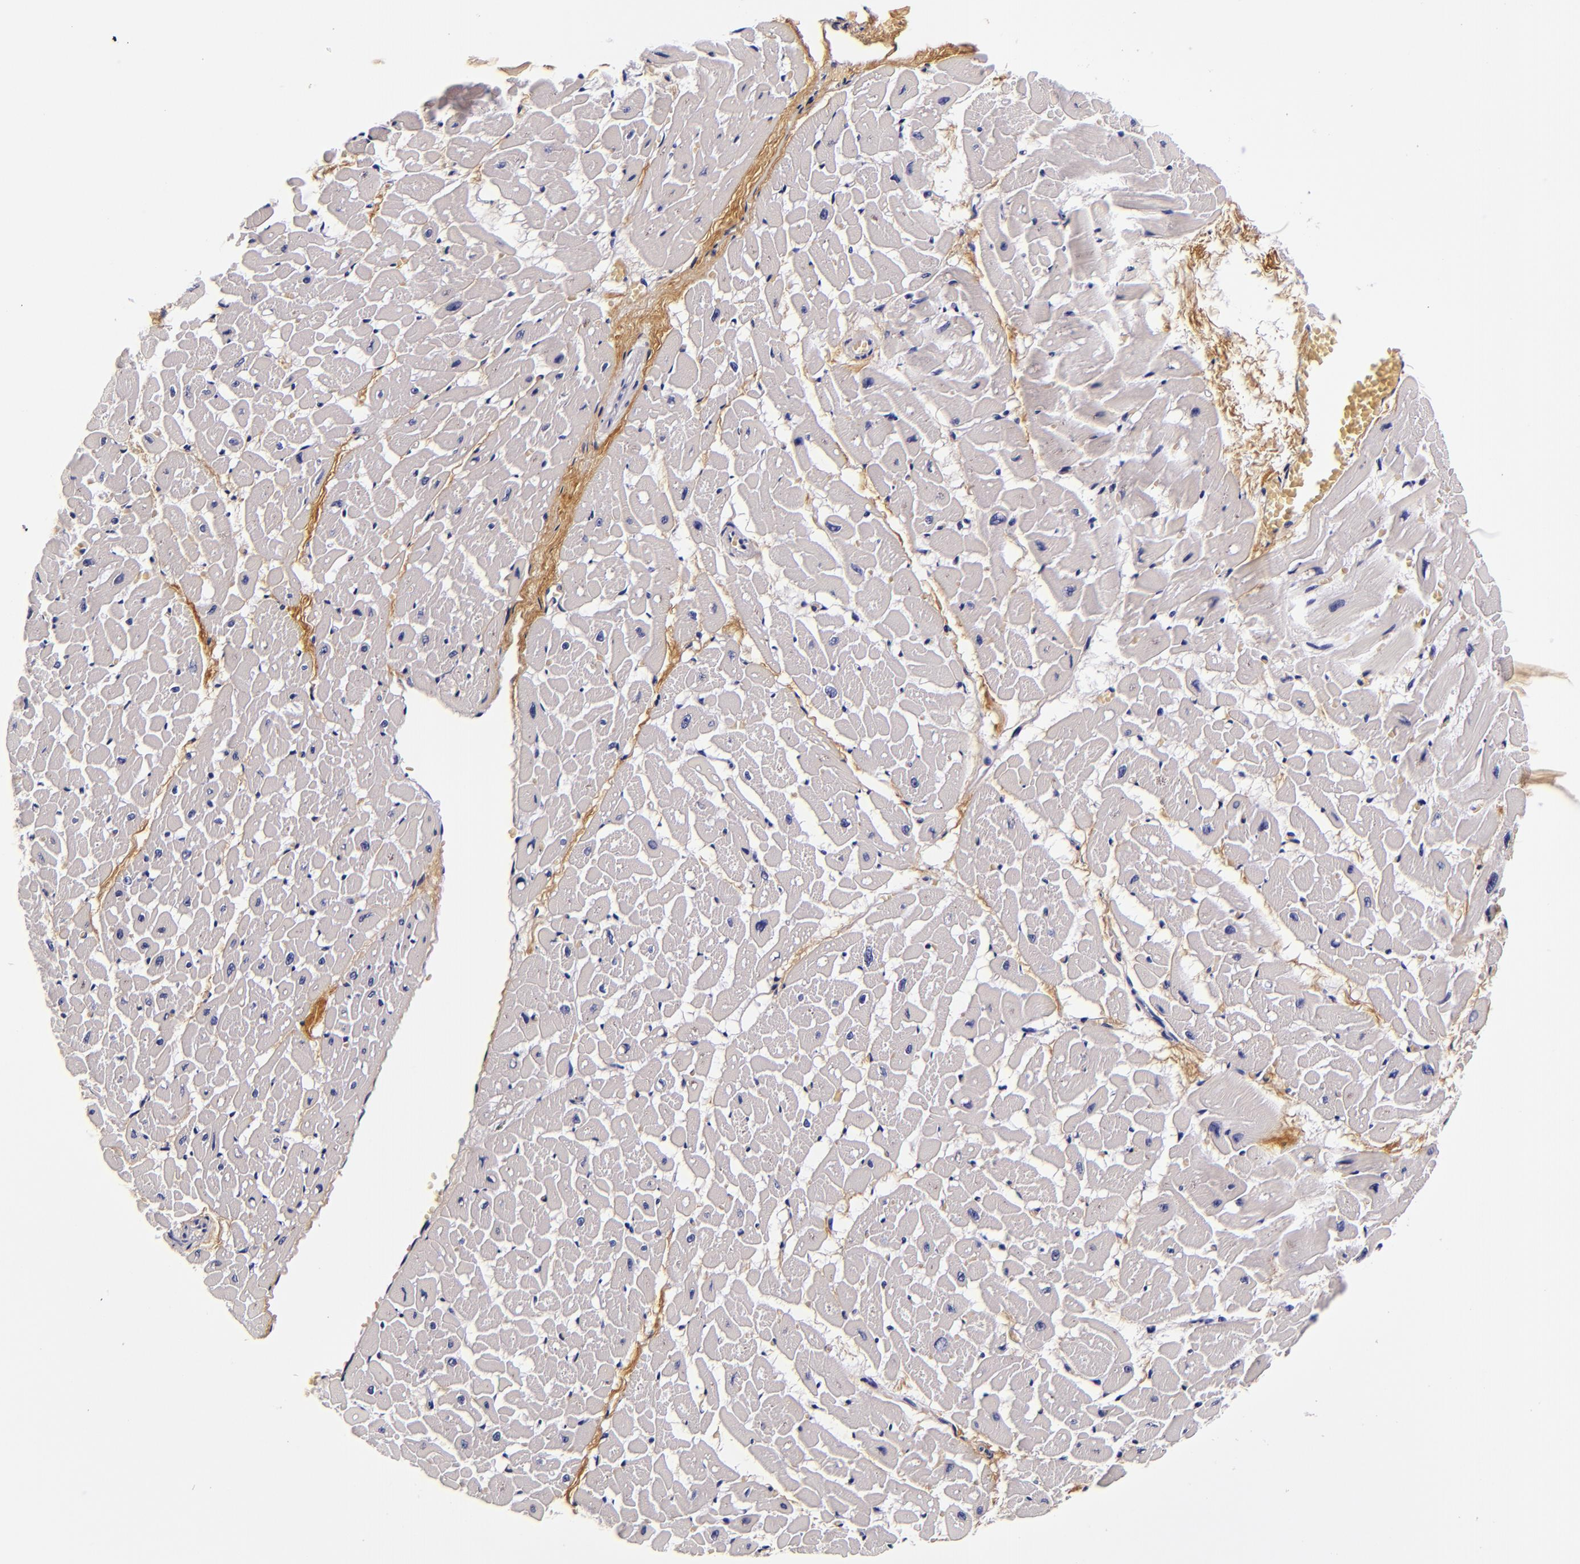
{"staining": {"intensity": "negative", "quantity": "none", "location": "none"}, "tissue": "heart muscle", "cell_type": "Cardiomyocytes", "image_type": "normal", "snomed": [{"axis": "morphology", "description": "Normal tissue, NOS"}, {"axis": "topography", "description": "Heart"}], "caption": "IHC micrograph of unremarkable heart muscle: human heart muscle stained with DAB reveals no significant protein expression in cardiomyocytes.", "gene": "FBN1", "patient": {"sex": "male", "age": 45}}